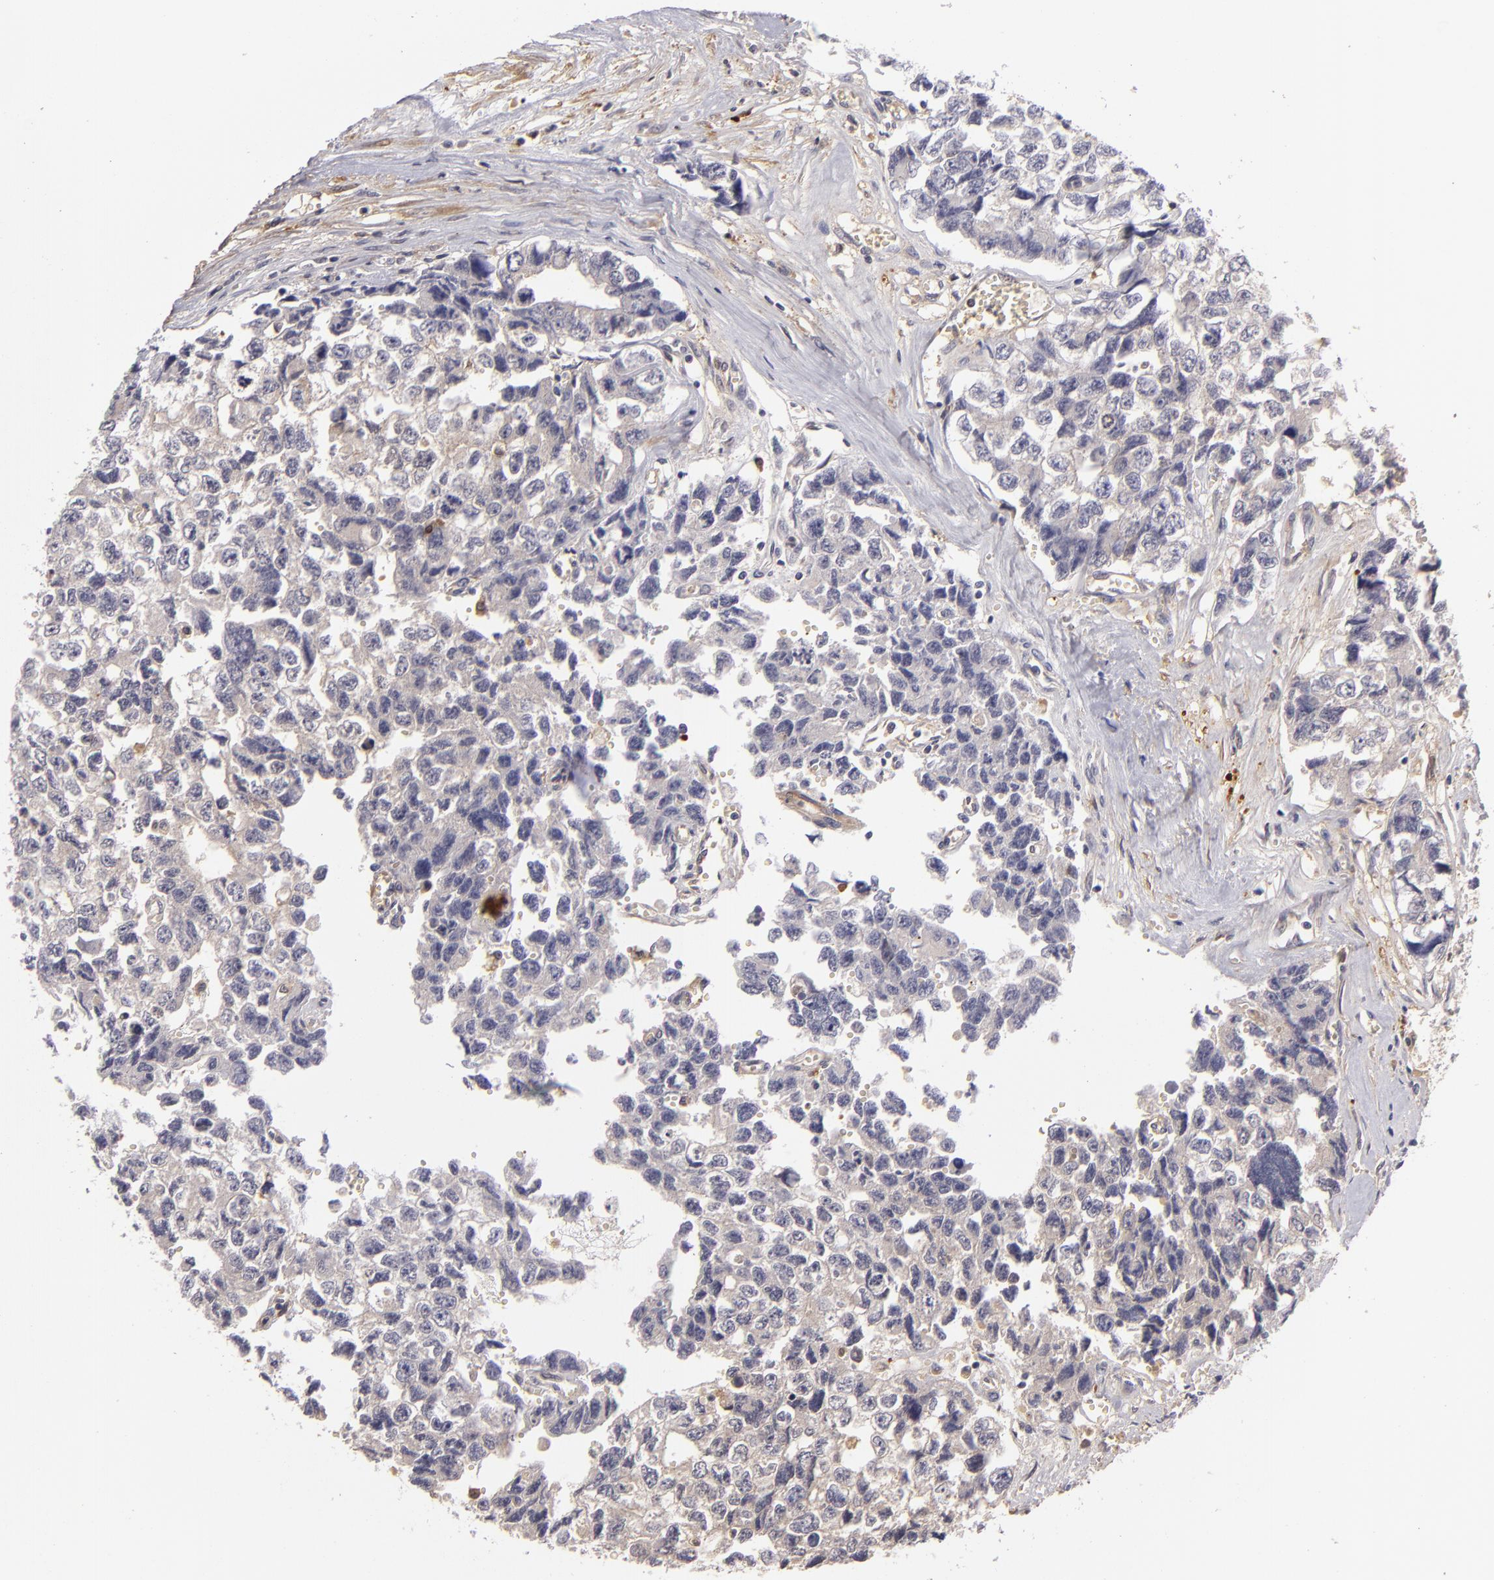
{"staining": {"intensity": "weak", "quantity": ">75%", "location": "cytoplasmic/membranous"}, "tissue": "testis cancer", "cell_type": "Tumor cells", "image_type": "cancer", "snomed": [{"axis": "morphology", "description": "Carcinoma, Embryonal, NOS"}, {"axis": "topography", "description": "Testis"}], "caption": "The photomicrograph demonstrates a brown stain indicating the presence of a protein in the cytoplasmic/membranous of tumor cells in testis cancer.", "gene": "MMP10", "patient": {"sex": "male", "age": 31}}